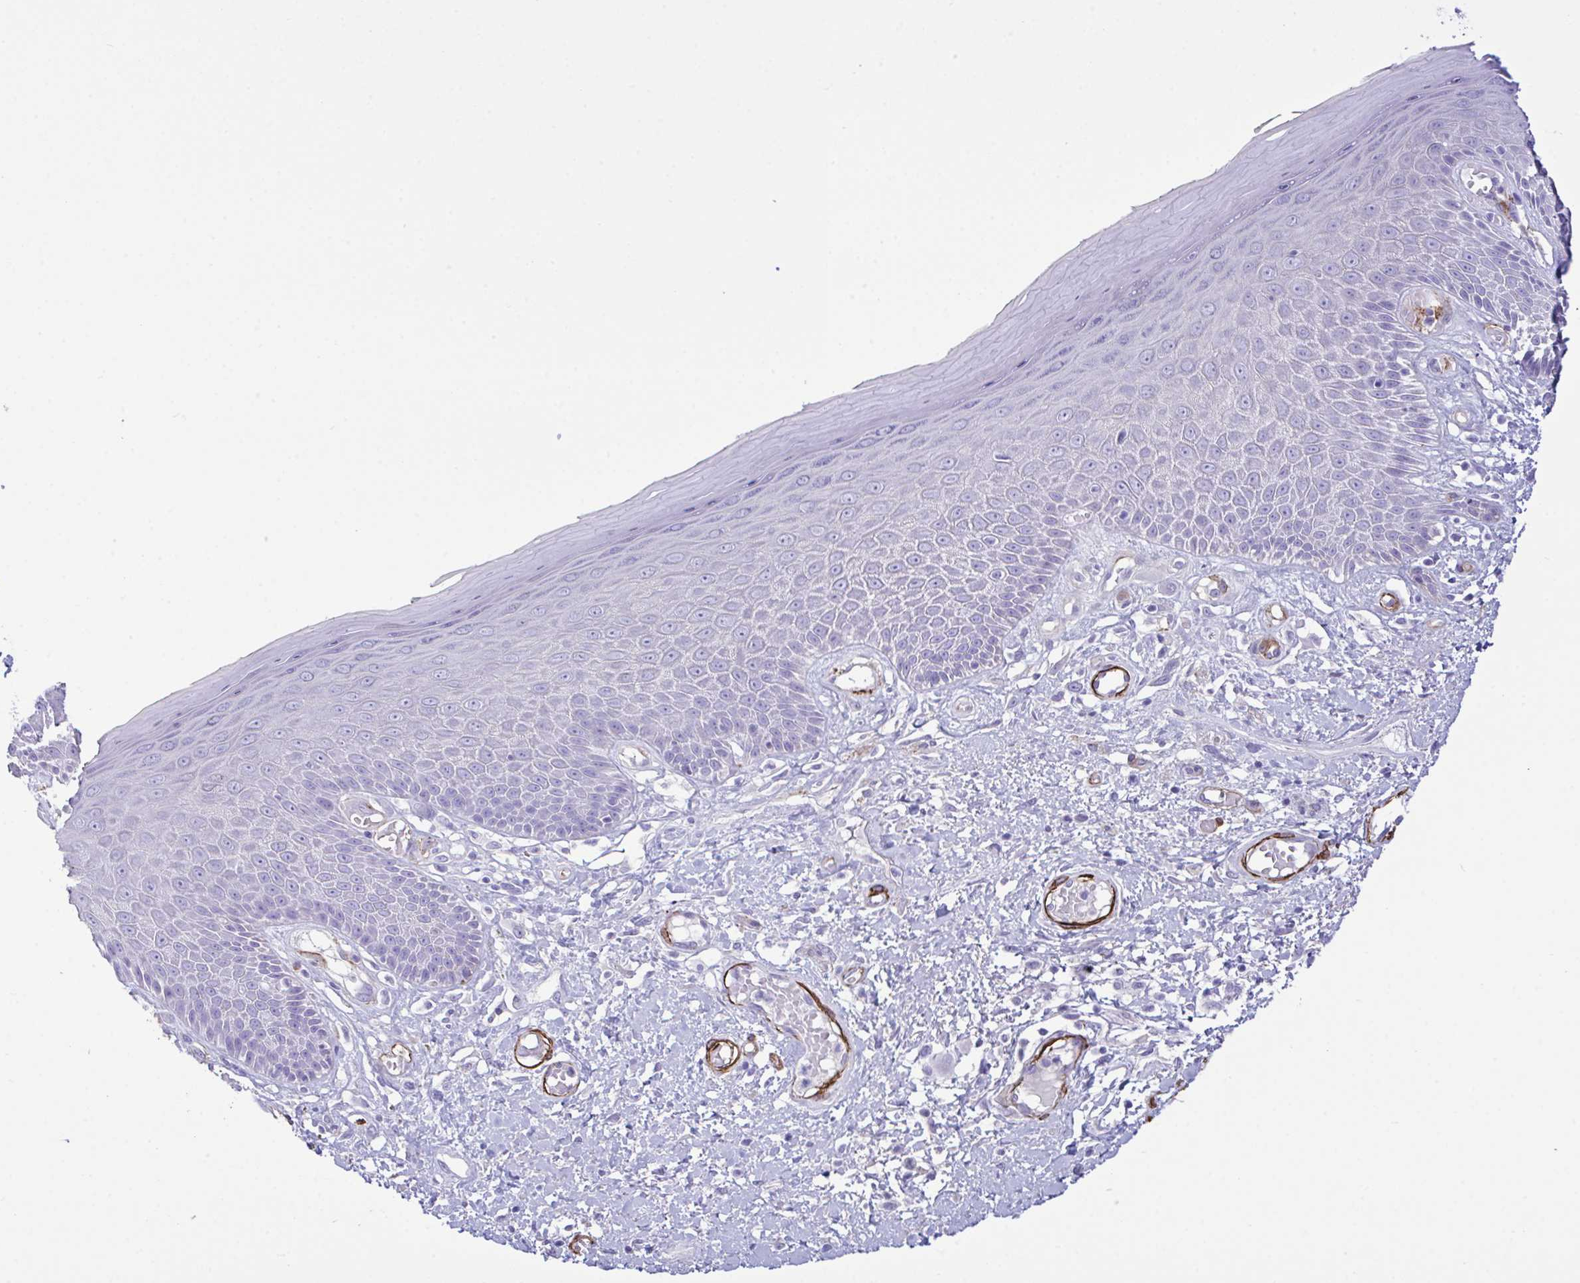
{"staining": {"intensity": "strong", "quantity": "<25%", "location": "cytoplasmic/membranous"}, "tissue": "skin", "cell_type": "Epidermal cells", "image_type": "normal", "snomed": [{"axis": "morphology", "description": "Normal tissue, NOS"}, {"axis": "topography", "description": "Anal"}, {"axis": "topography", "description": "Peripheral nerve tissue"}], "caption": "Immunohistochemical staining of unremarkable skin shows medium levels of strong cytoplasmic/membranous positivity in about <25% of epidermal cells. The protein of interest is stained brown, and the nuclei are stained in blue (DAB IHC with brightfield microscopy, high magnification).", "gene": "SYNPO2L", "patient": {"sex": "male", "age": 78}}